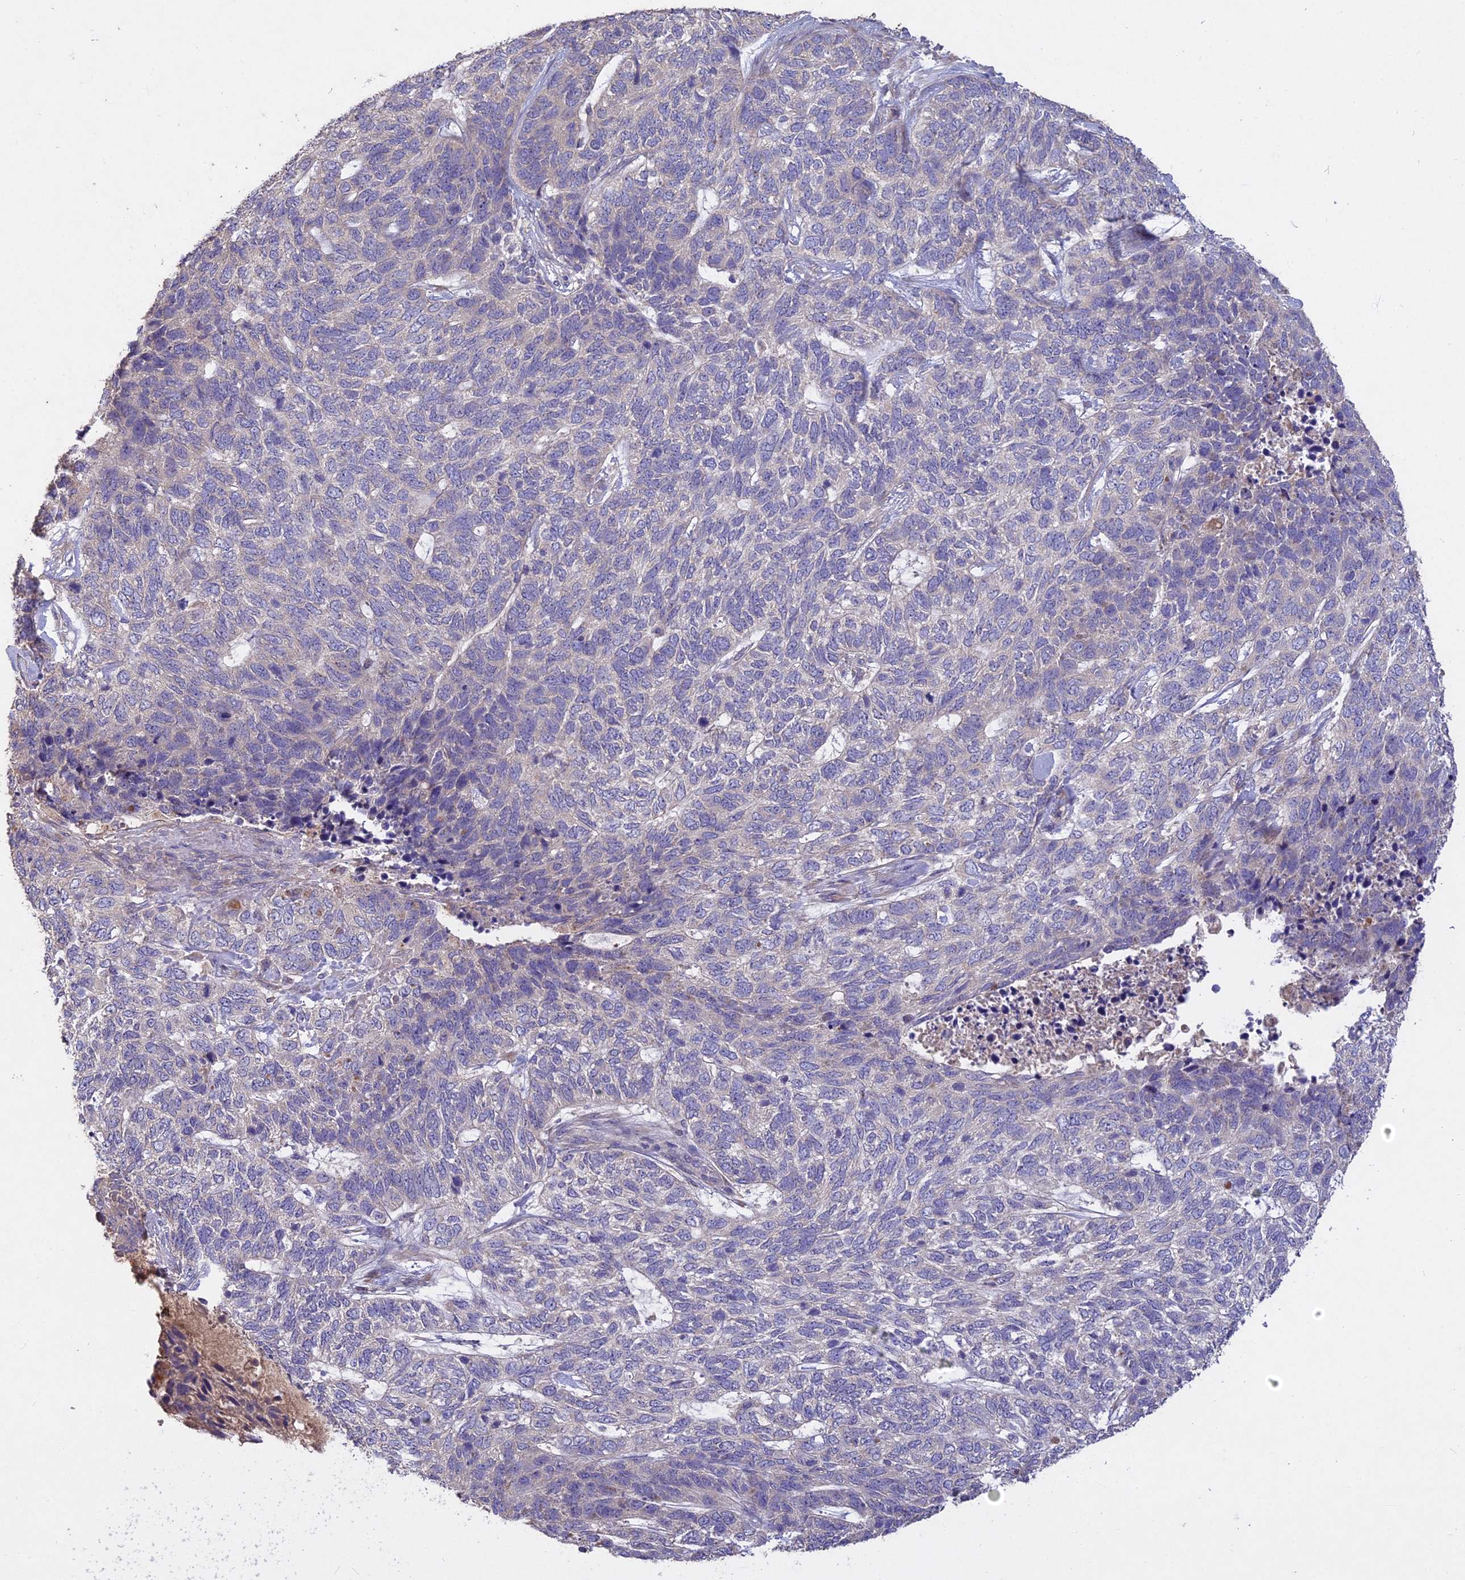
{"staining": {"intensity": "negative", "quantity": "none", "location": "none"}, "tissue": "skin cancer", "cell_type": "Tumor cells", "image_type": "cancer", "snomed": [{"axis": "morphology", "description": "Basal cell carcinoma"}, {"axis": "topography", "description": "Skin"}], "caption": "High power microscopy micrograph of an IHC micrograph of skin cancer, revealing no significant expression in tumor cells.", "gene": "SLC26A4", "patient": {"sex": "female", "age": 65}}